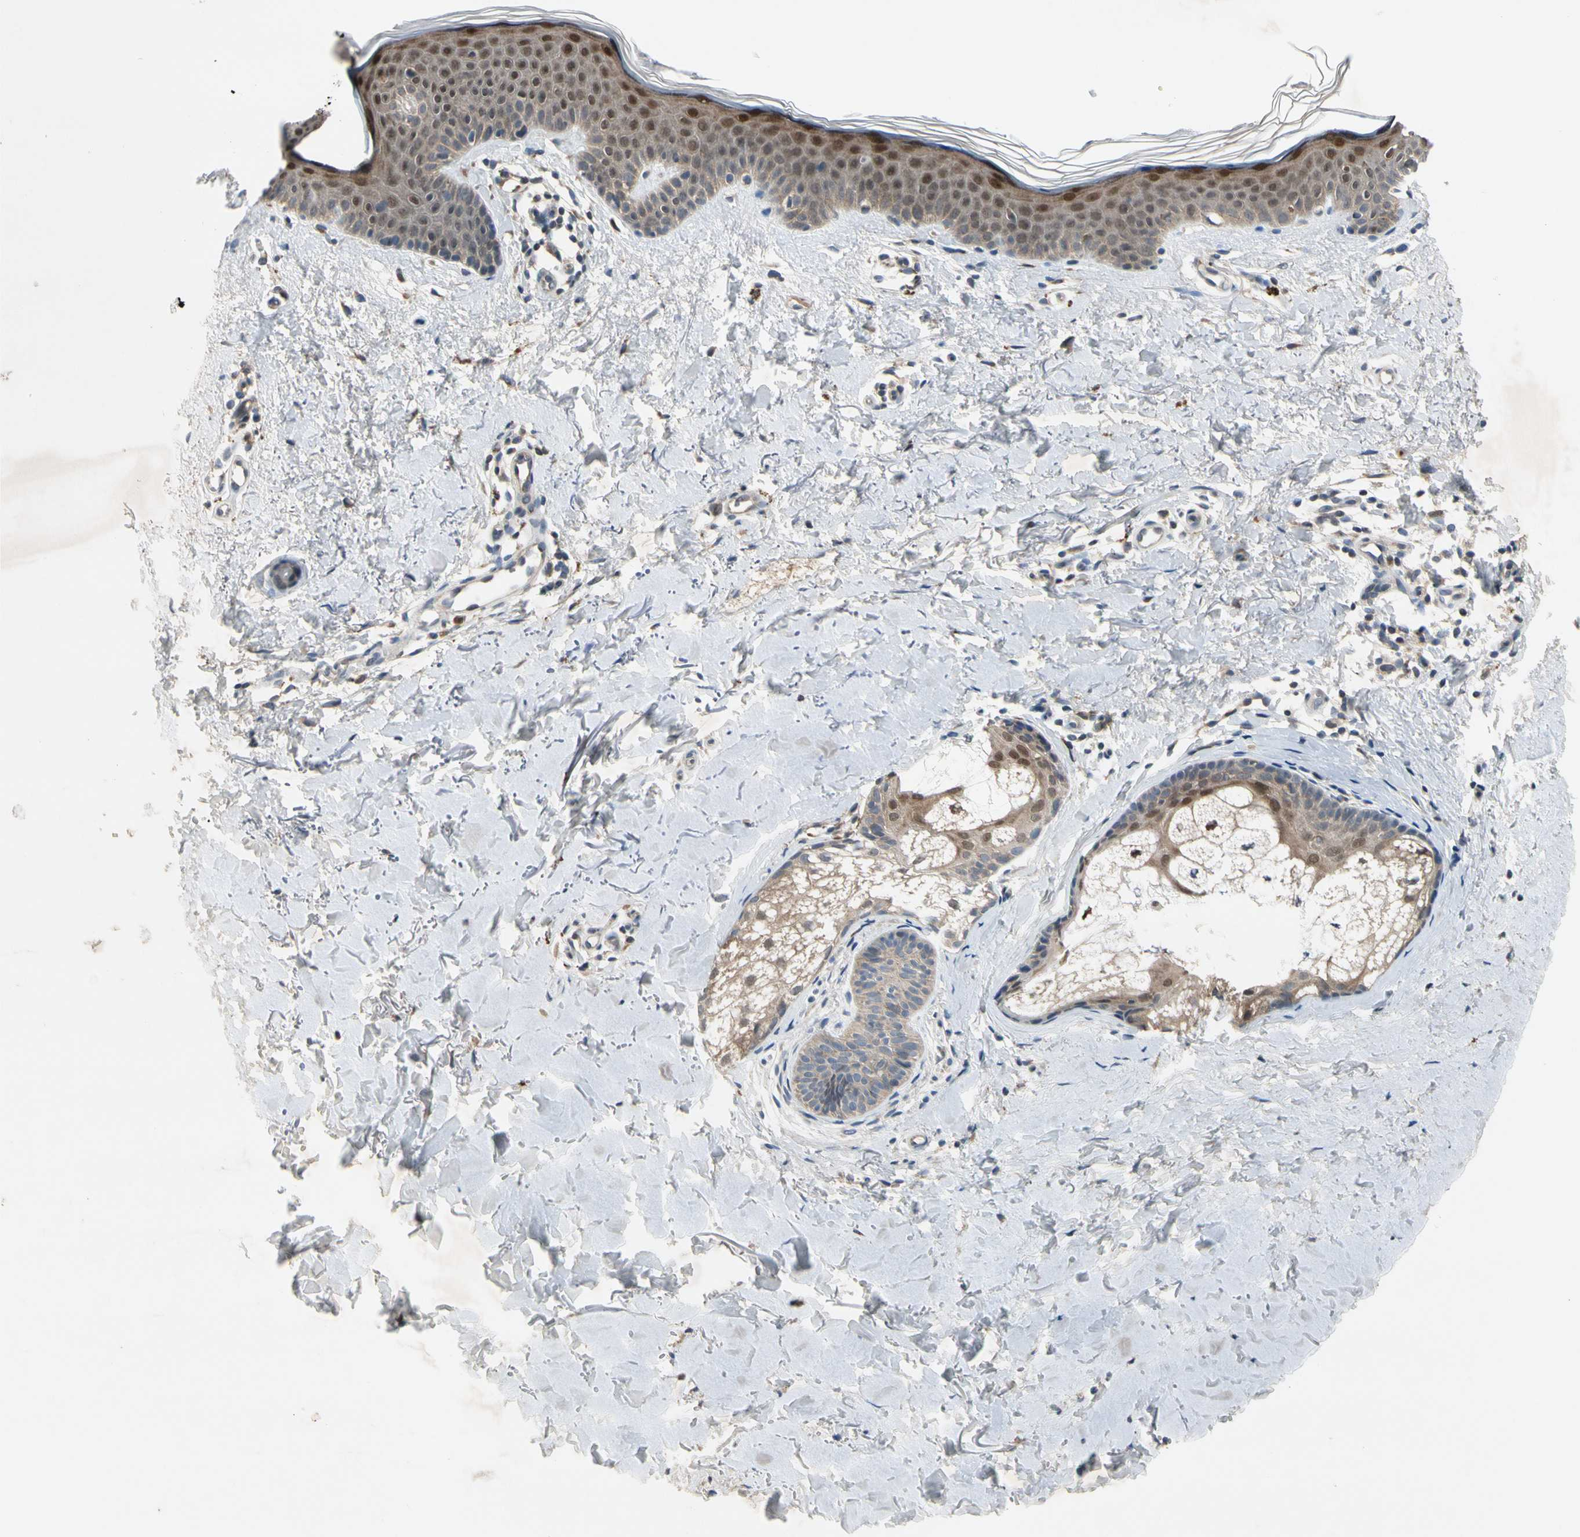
{"staining": {"intensity": "moderate", "quantity": ">75%", "location": "cytoplasmic/membranous"}, "tissue": "skin", "cell_type": "Fibroblasts", "image_type": "normal", "snomed": [{"axis": "morphology", "description": "Normal tissue, NOS"}, {"axis": "topography", "description": "Skin"}], "caption": "Fibroblasts demonstrate medium levels of moderate cytoplasmic/membranous expression in approximately >75% of cells in benign skin. The staining was performed using DAB to visualize the protein expression in brown, while the nuclei were stained in blue with hematoxylin (Magnification: 20x).", "gene": "RPS6KB2", "patient": {"sex": "female", "age": 56}}